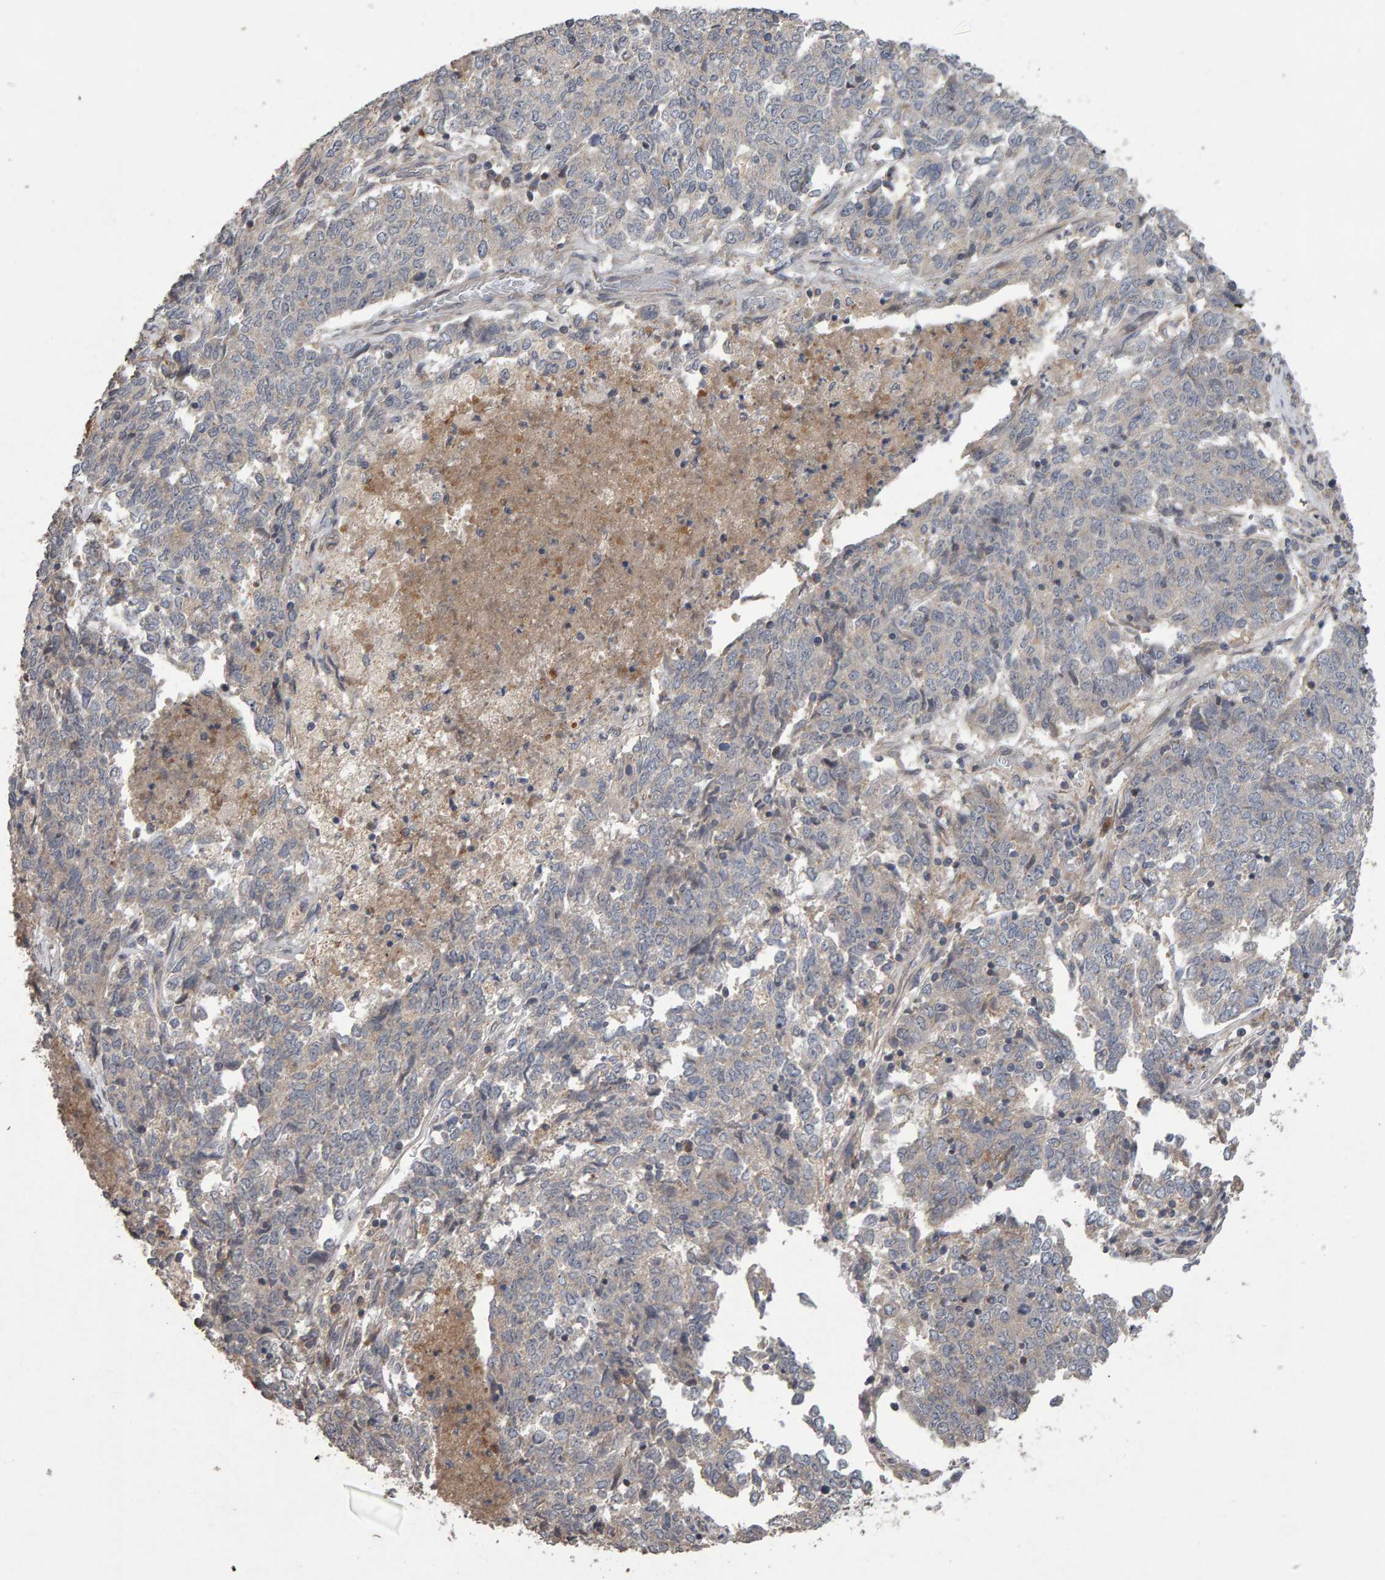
{"staining": {"intensity": "negative", "quantity": "none", "location": "none"}, "tissue": "endometrial cancer", "cell_type": "Tumor cells", "image_type": "cancer", "snomed": [{"axis": "morphology", "description": "Adenocarcinoma, NOS"}, {"axis": "topography", "description": "Endometrium"}], "caption": "DAB immunohistochemical staining of human endometrial cancer (adenocarcinoma) displays no significant expression in tumor cells.", "gene": "COASY", "patient": {"sex": "female", "age": 80}}